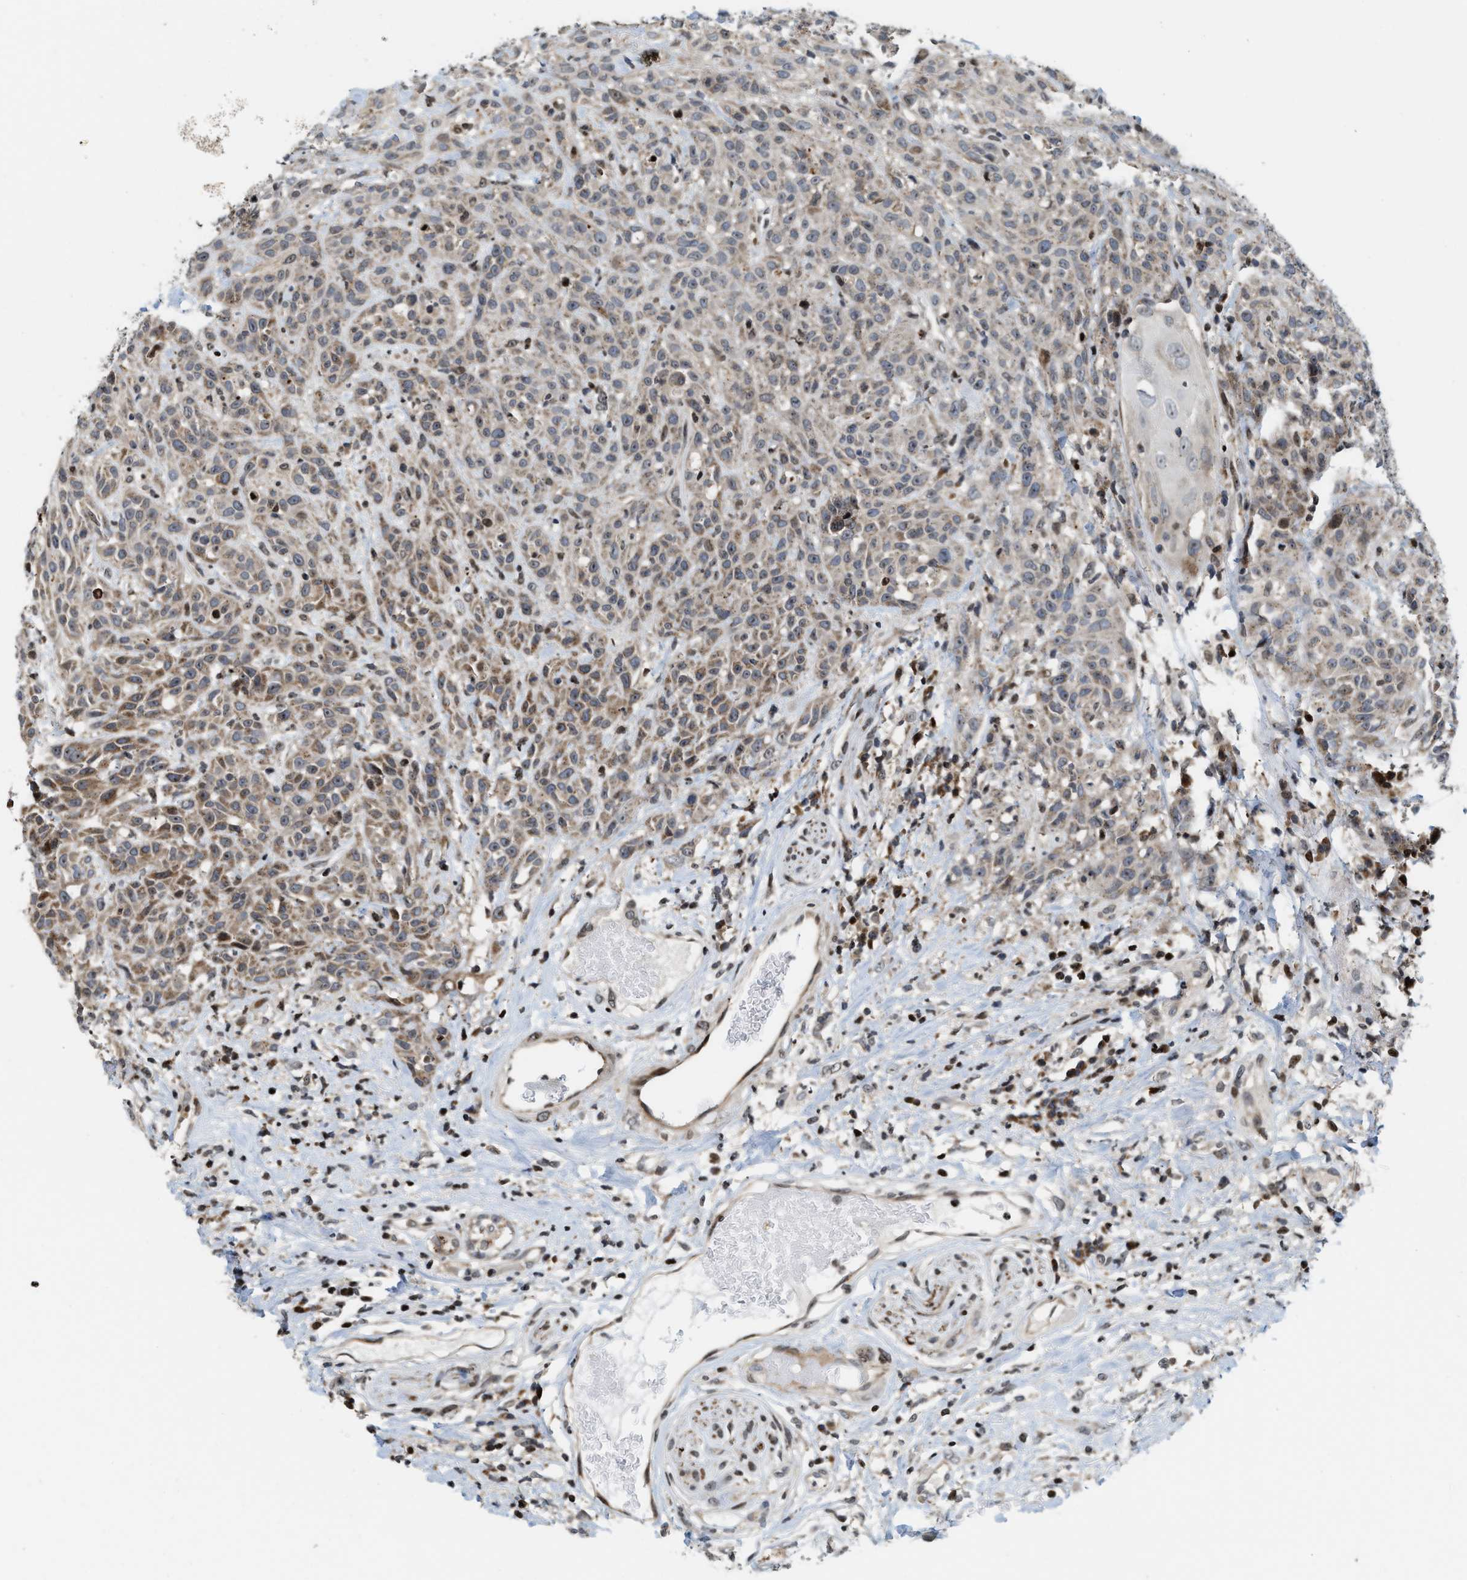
{"staining": {"intensity": "weak", "quantity": "25%-75%", "location": "cytoplasmic/membranous"}, "tissue": "head and neck cancer", "cell_type": "Tumor cells", "image_type": "cancer", "snomed": [{"axis": "morphology", "description": "Normal tissue, NOS"}, {"axis": "morphology", "description": "Squamous cell carcinoma, NOS"}, {"axis": "topography", "description": "Cartilage tissue"}, {"axis": "topography", "description": "Head-Neck"}], "caption": "Tumor cells display weak cytoplasmic/membranous expression in about 25%-75% of cells in head and neck cancer (squamous cell carcinoma). The staining was performed using DAB (3,3'-diaminobenzidine) to visualize the protein expression in brown, while the nuclei were stained in blue with hematoxylin (Magnification: 20x).", "gene": "PDZD2", "patient": {"sex": "male", "age": 62}}